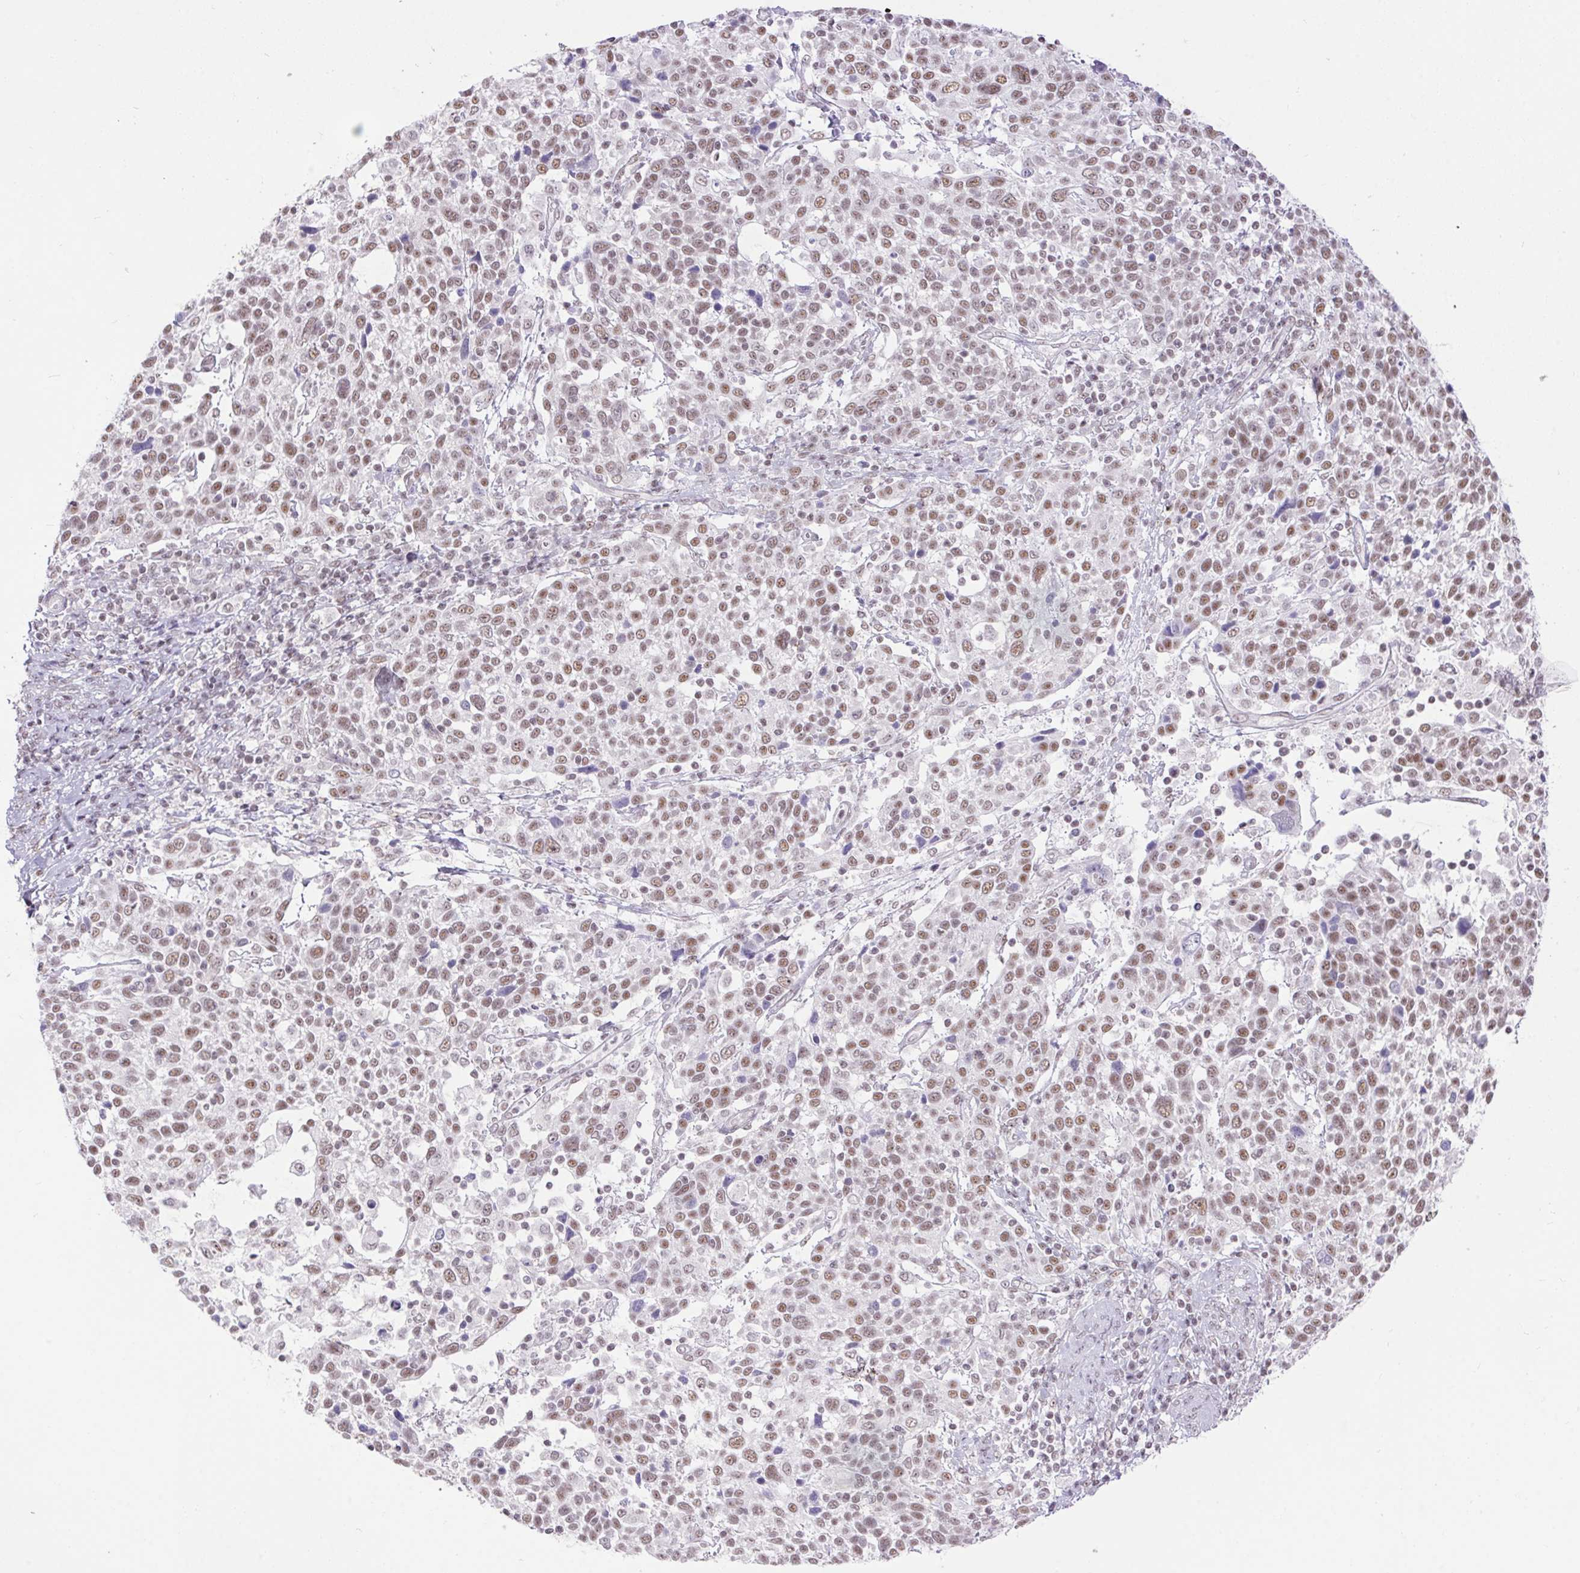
{"staining": {"intensity": "moderate", "quantity": ">75%", "location": "nuclear"}, "tissue": "cervical cancer", "cell_type": "Tumor cells", "image_type": "cancer", "snomed": [{"axis": "morphology", "description": "Squamous cell carcinoma, NOS"}, {"axis": "topography", "description": "Cervix"}], "caption": "Squamous cell carcinoma (cervical) stained with DAB (3,3'-diaminobenzidine) immunohistochemistry shows medium levels of moderate nuclear staining in approximately >75% of tumor cells.", "gene": "DDX17", "patient": {"sex": "female", "age": 61}}